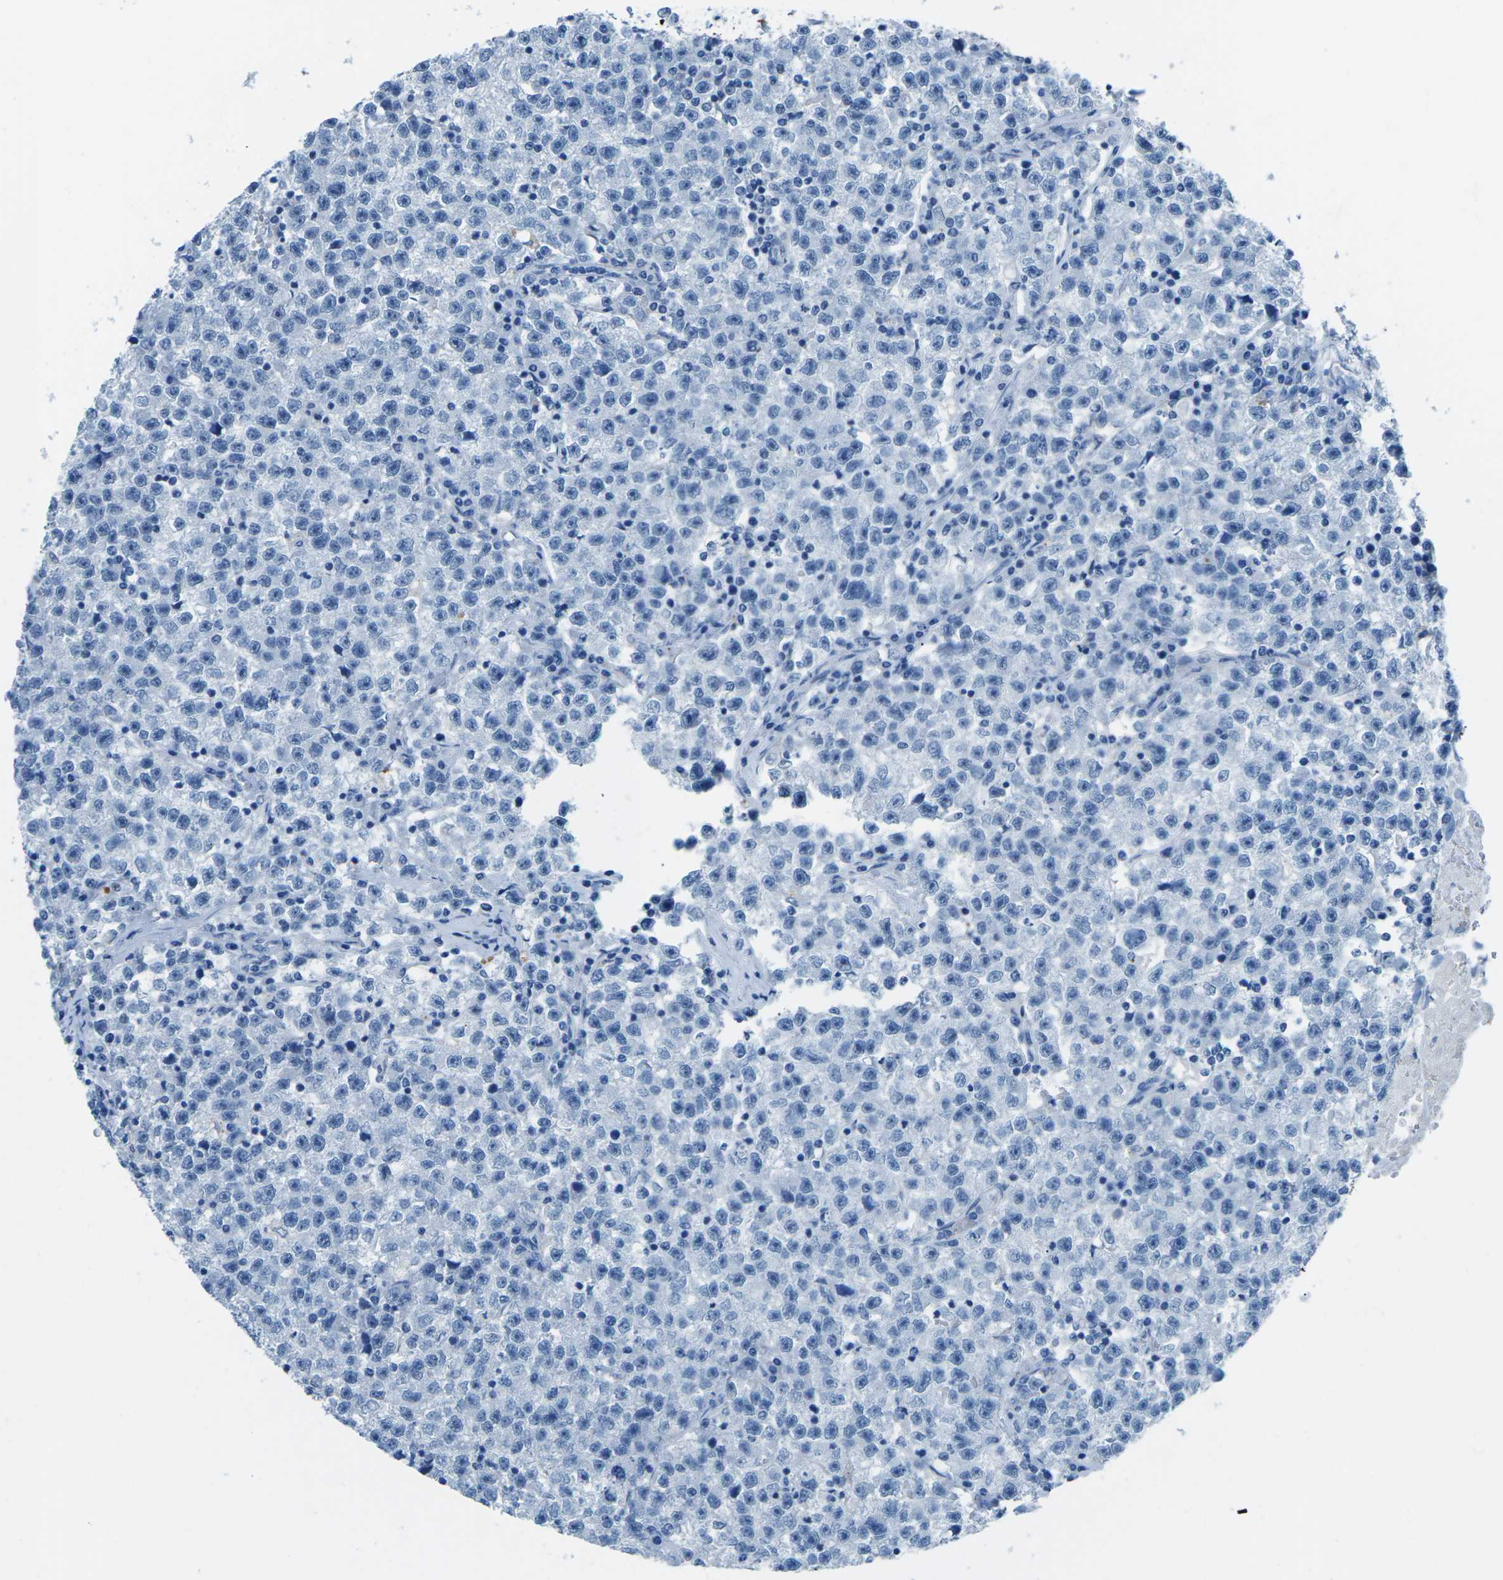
{"staining": {"intensity": "negative", "quantity": "none", "location": "none"}, "tissue": "testis cancer", "cell_type": "Tumor cells", "image_type": "cancer", "snomed": [{"axis": "morphology", "description": "Seminoma, NOS"}, {"axis": "topography", "description": "Testis"}], "caption": "A micrograph of testis cancer stained for a protein reveals no brown staining in tumor cells.", "gene": "MYH8", "patient": {"sex": "male", "age": 22}}